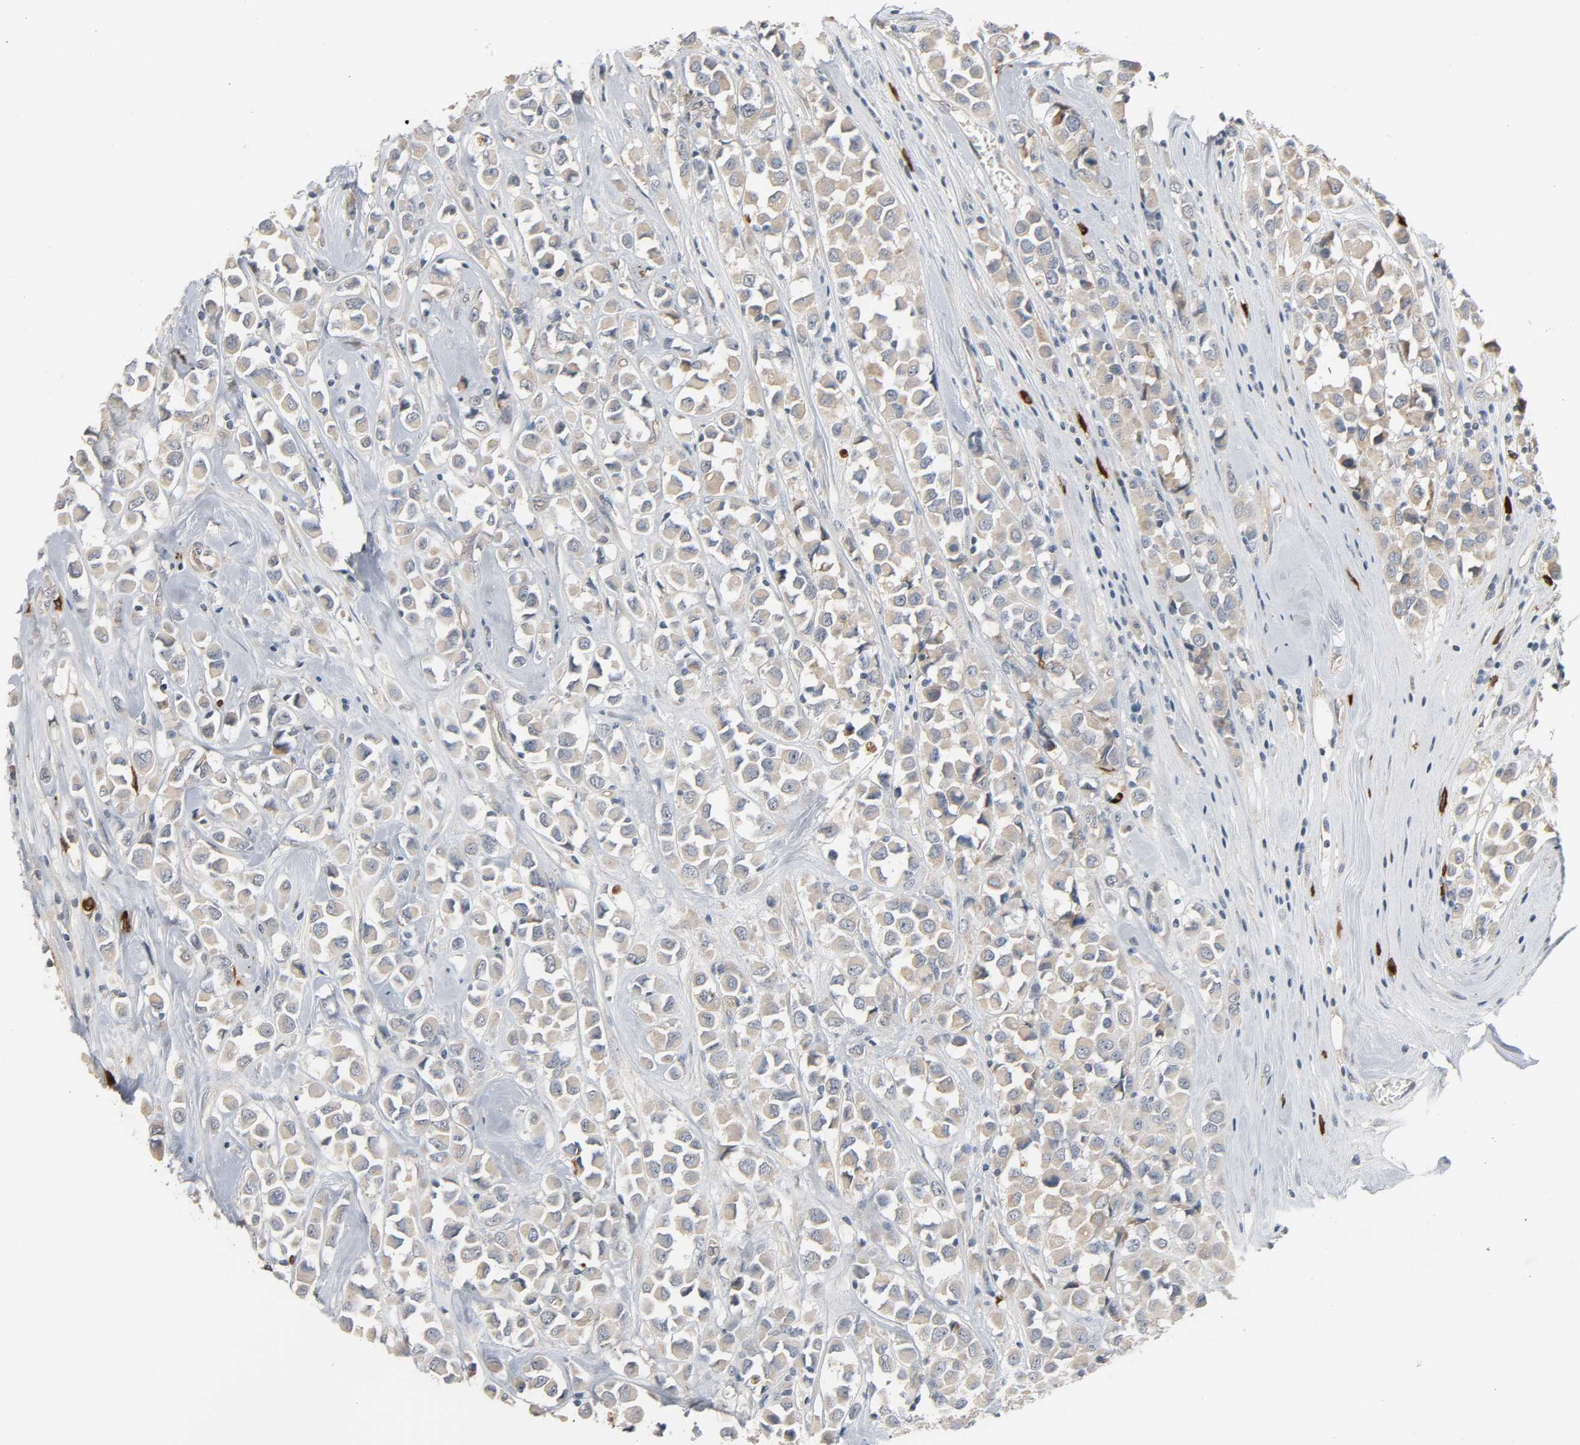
{"staining": {"intensity": "weak", "quantity": ">75%", "location": "cytoplasmic/membranous"}, "tissue": "breast cancer", "cell_type": "Tumor cells", "image_type": "cancer", "snomed": [{"axis": "morphology", "description": "Duct carcinoma"}, {"axis": "topography", "description": "Breast"}], "caption": "Weak cytoplasmic/membranous positivity for a protein is seen in approximately >75% of tumor cells of breast cancer using immunohistochemistry (IHC).", "gene": "LIMCH1", "patient": {"sex": "female", "age": 61}}